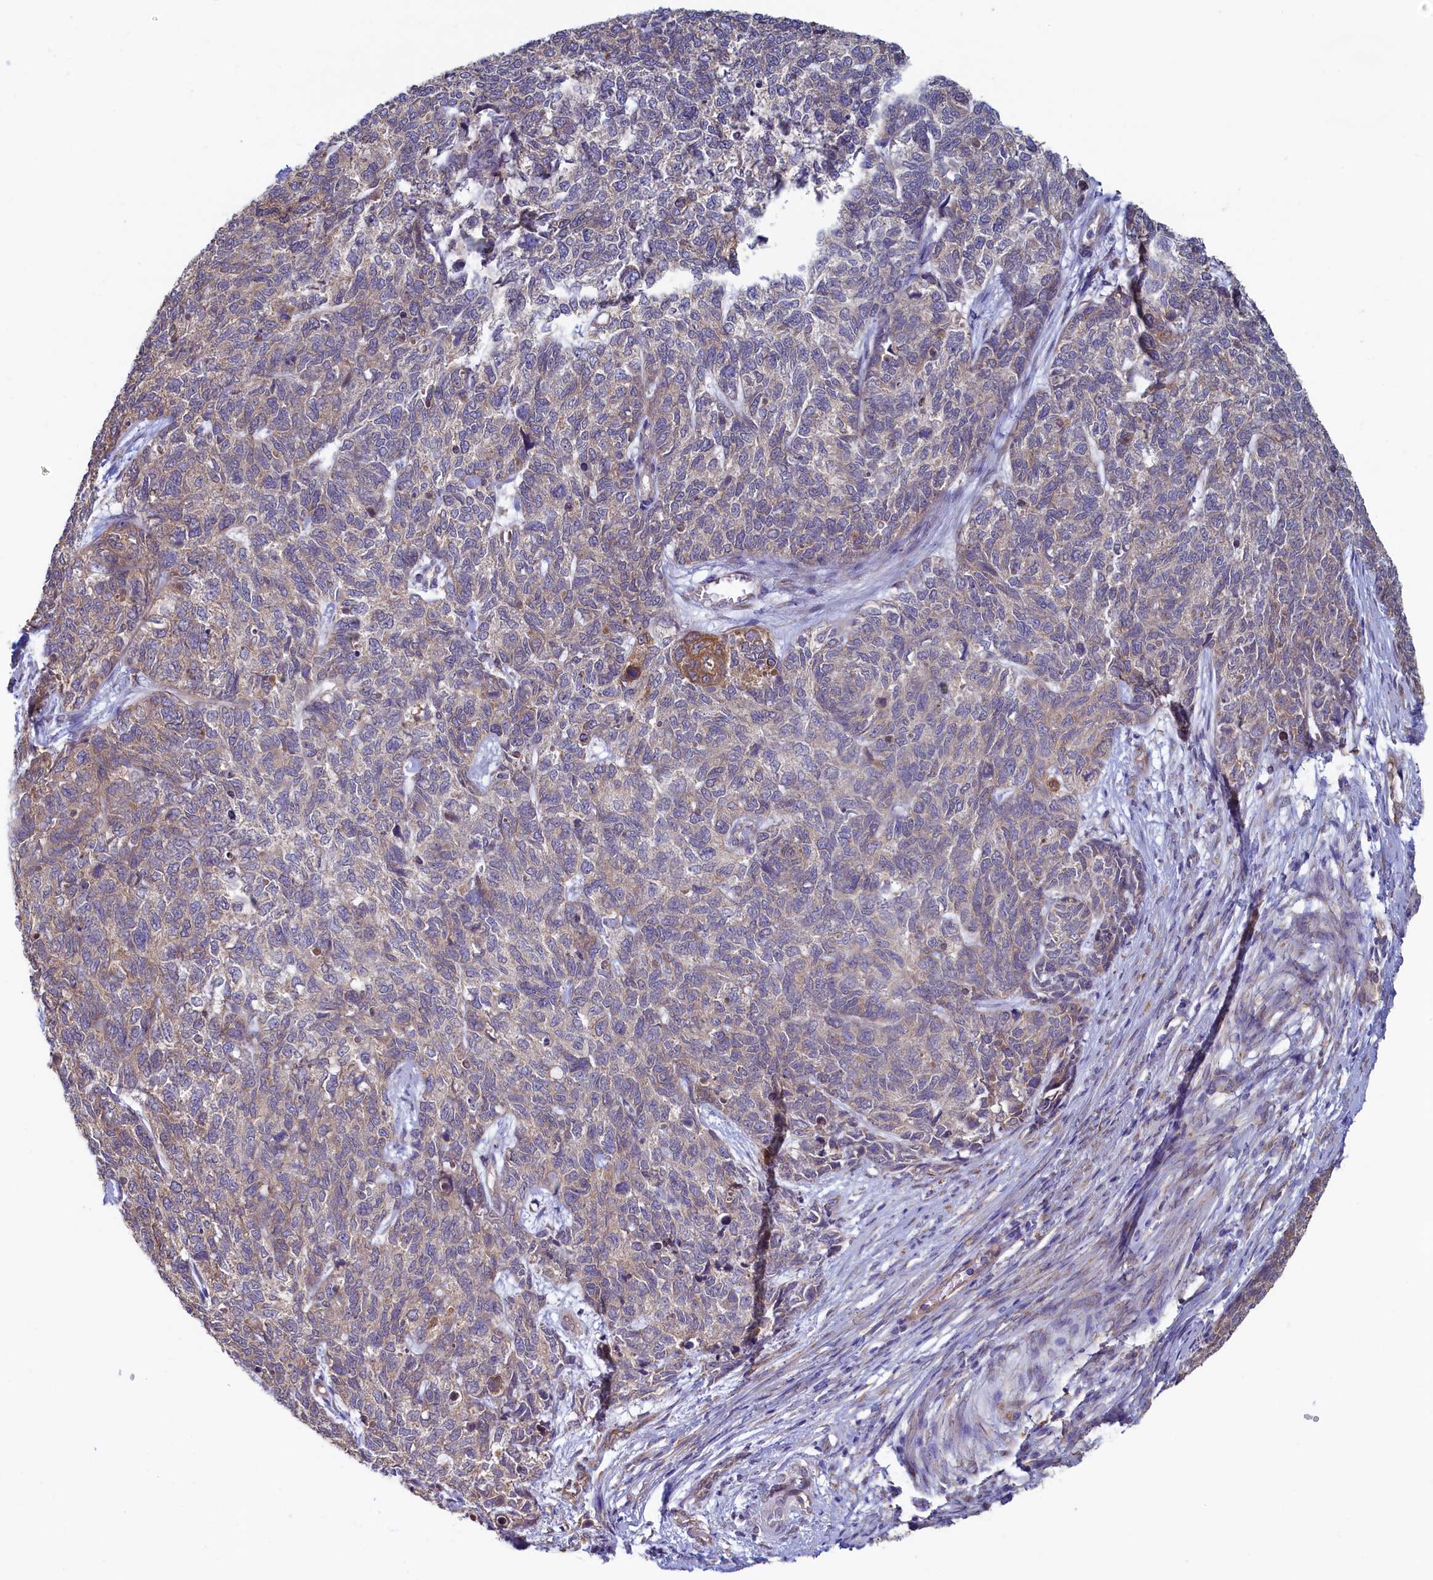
{"staining": {"intensity": "moderate", "quantity": "<25%", "location": "cytoplasmic/membranous"}, "tissue": "cervical cancer", "cell_type": "Tumor cells", "image_type": "cancer", "snomed": [{"axis": "morphology", "description": "Squamous cell carcinoma, NOS"}, {"axis": "topography", "description": "Cervix"}], "caption": "Immunohistochemical staining of human cervical squamous cell carcinoma demonstrates low levels of moderate cytoplasmic/membranous positivity in approximately <25% of tumor cells.", "gene": "SPATA2L", "patient": {"sex": "female", "age": 63}}